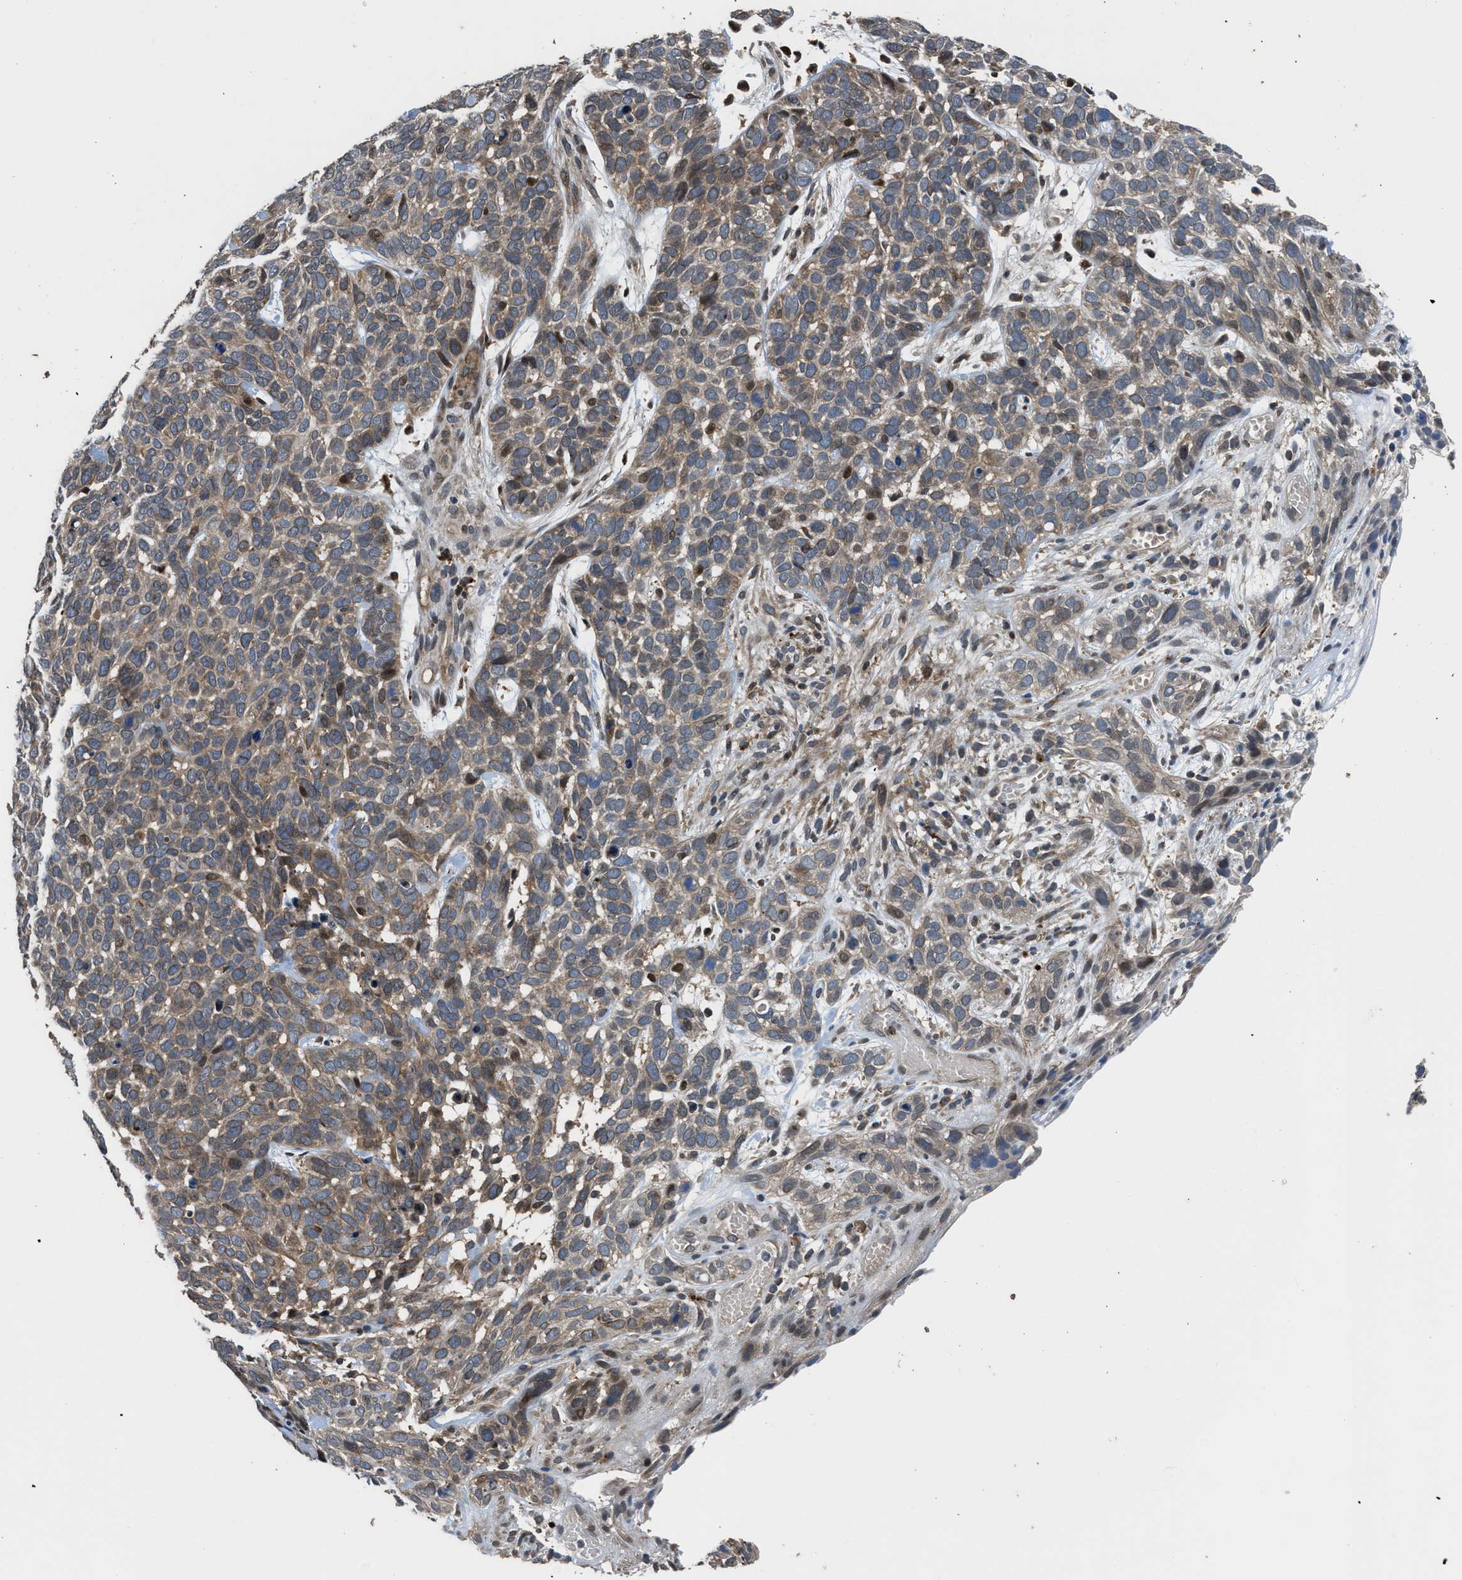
{"staining": {"intensity": "weak", "quantity": ">75%", "location": "cytoplasmic/membranous"}, "tissue": "skin cancer", "cell_type": "Tumor cells", "image_type": "cancer", "snomed": [{"axis": "morphology", "description": "Basal cell carcinoma"}, {"axis": "topography", "description": "Skin"}], "caption": "Immunohistochemical staining of skin basal cell carcinoma demonstrates low levels of weak cytoplasmic/membranous protein expression in approximately >75% of tumor cells.", "gene": "CTBS", "patient": {"sex": "male", "age": 87}}